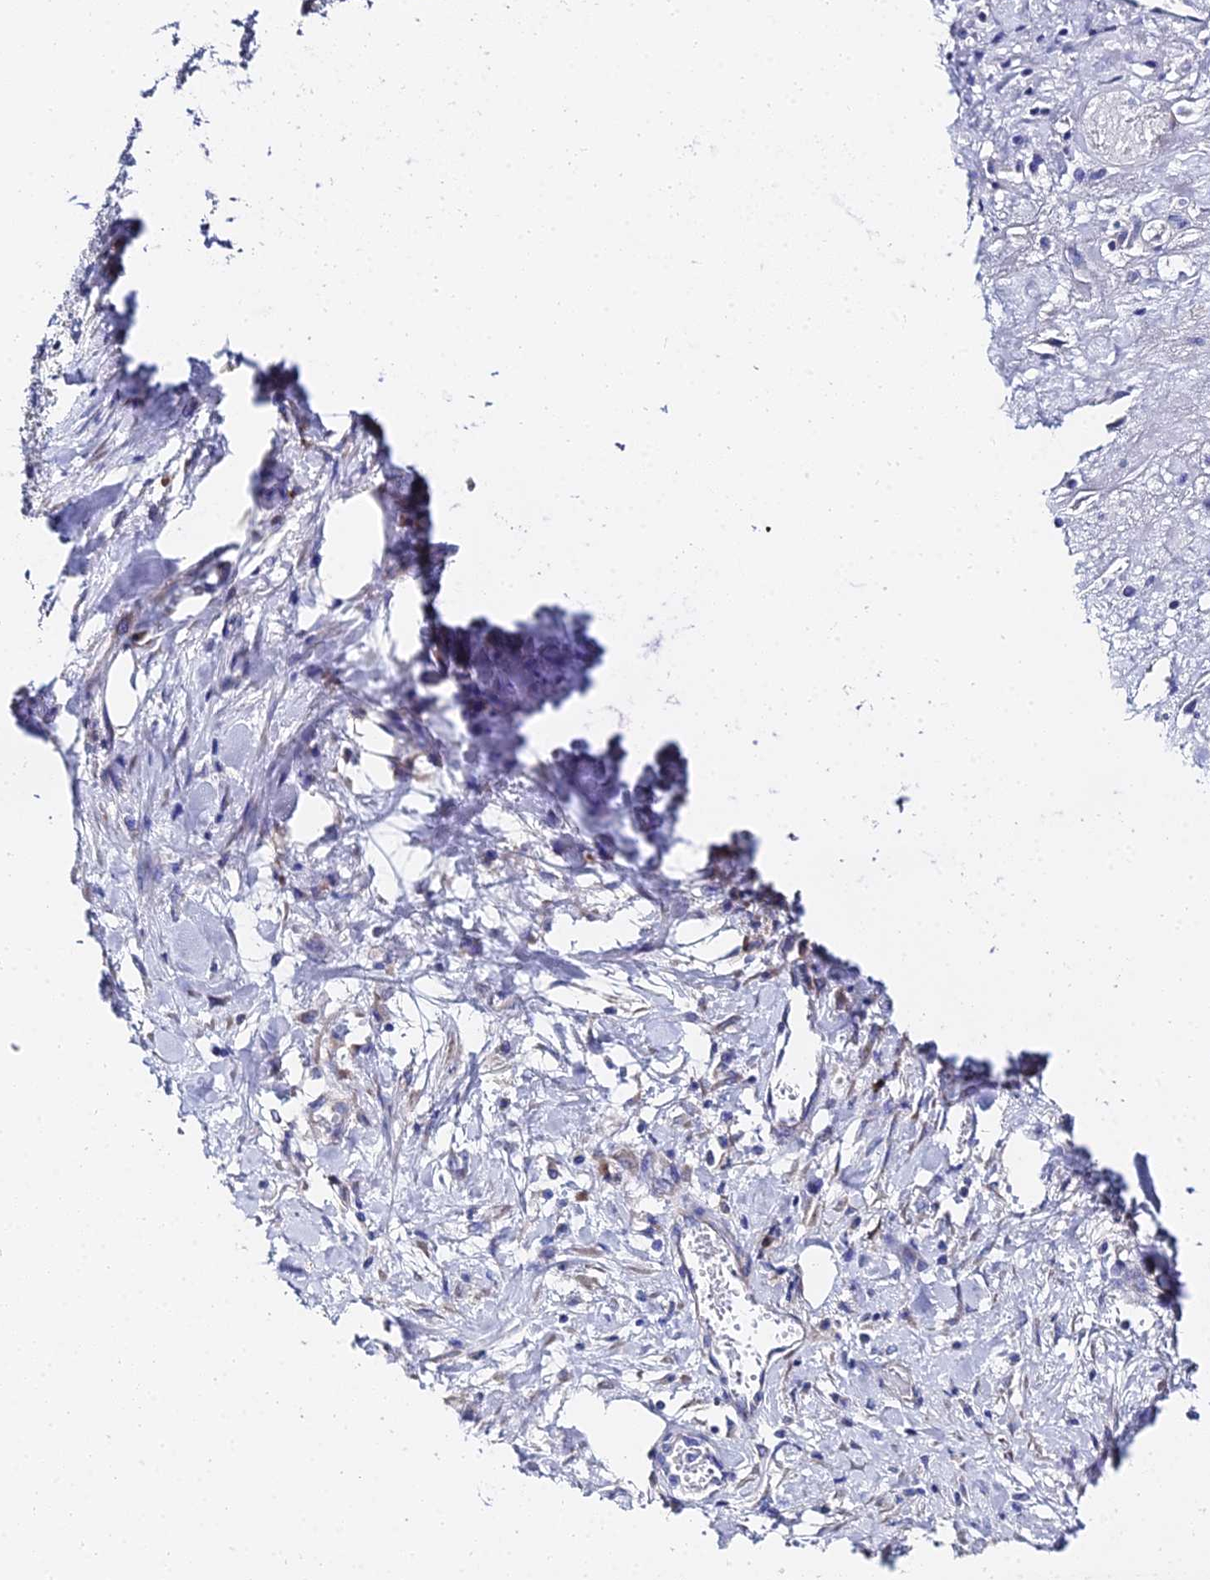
{"staining": {"intensity": "negative", "quantity": "none", "location": "none"}, "tissue": "pancreatic cancer", "cell_type": "Tumor cells", "image_type": "cancer", "snomed": [{"axis": "morphology", "description": "Adenocarcinoma, NOS"}, {"axis": "topography", "description": "Pancreas"}], "caption": "This is a micrograph of immunohistochemistry staining of adenocarcinoma (pancreatic), which shows no staining in tumor cells.", "gene": "PTTG1", "patient": {"sex": "female", "age": 50}}